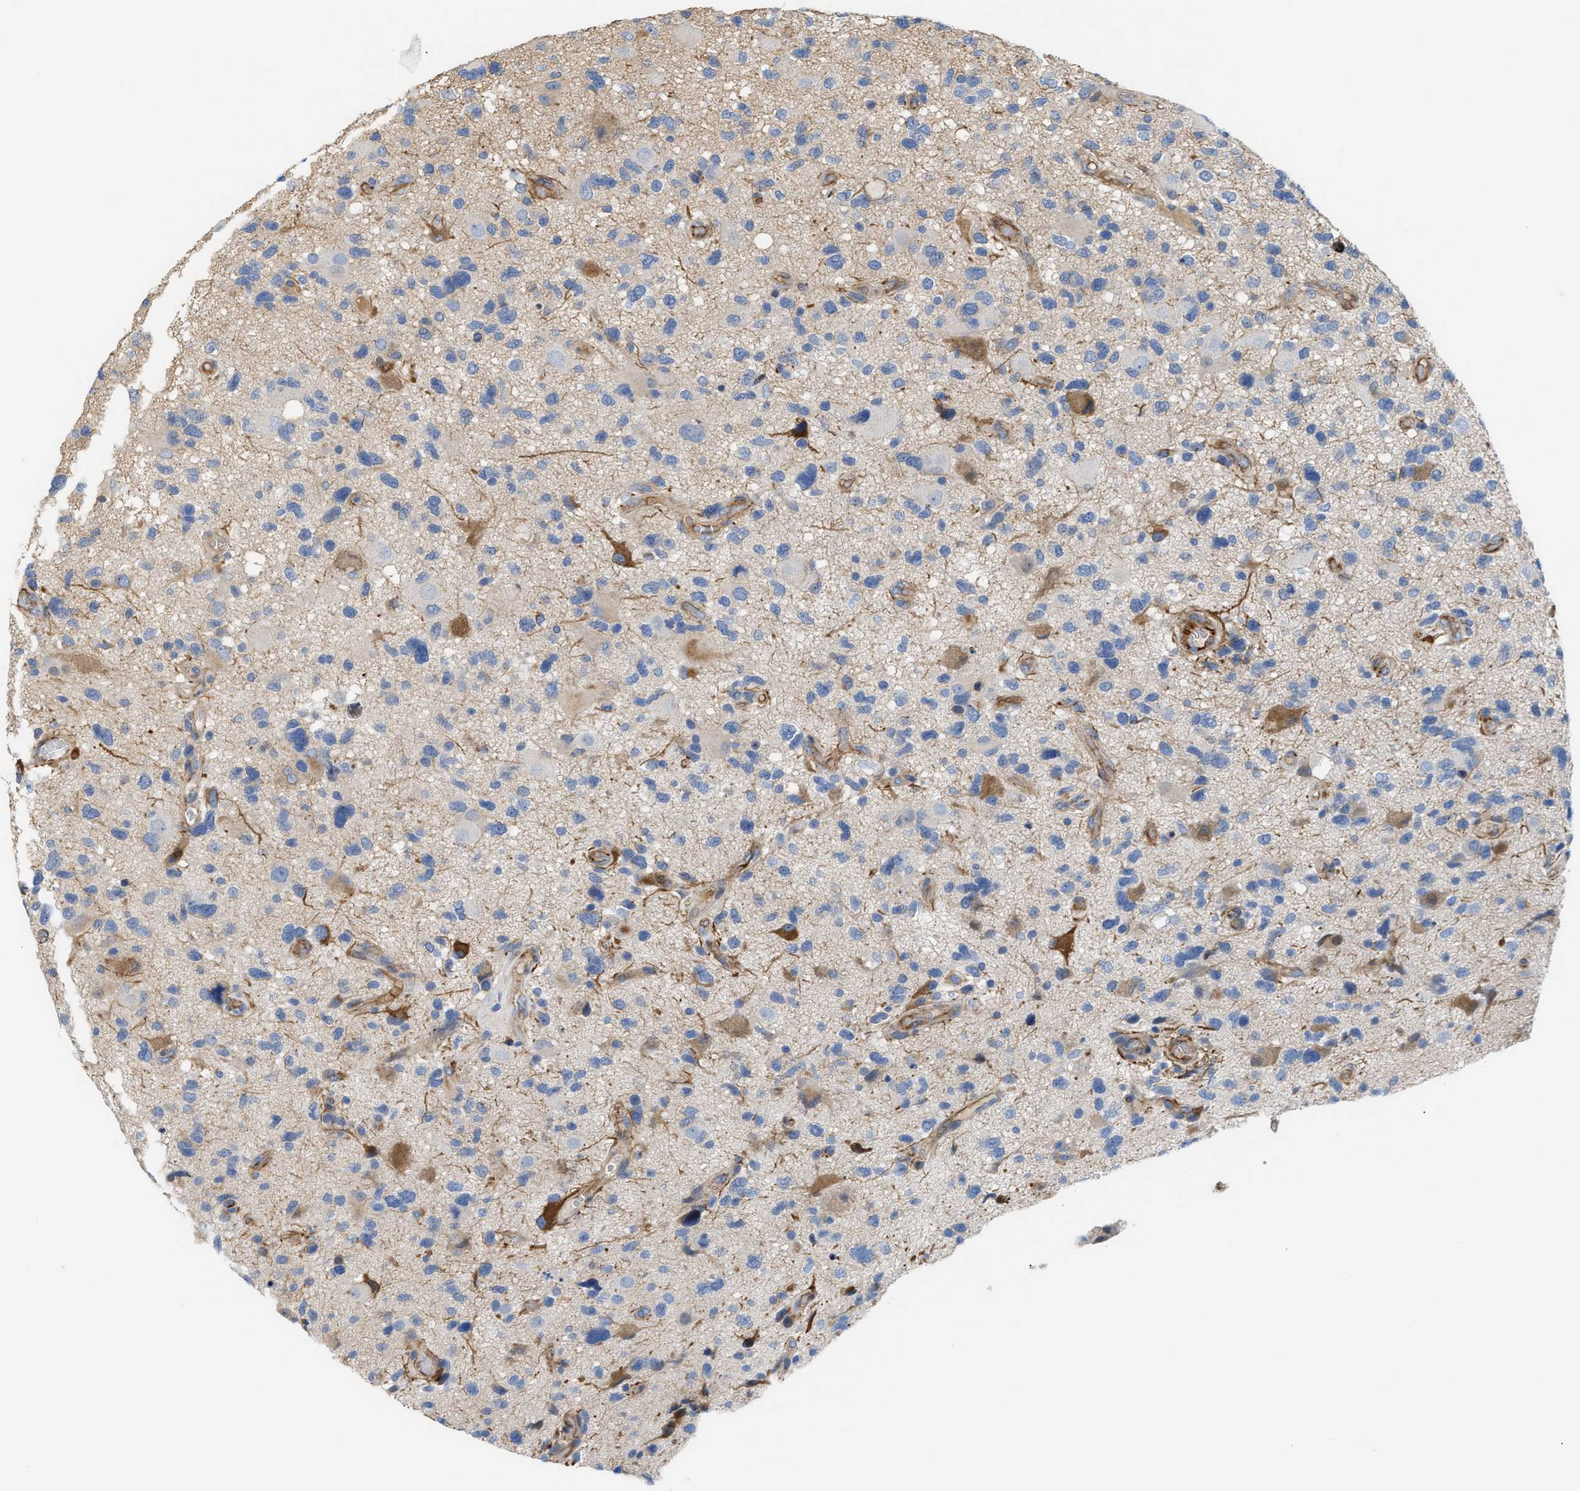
{"staining": {"intensity": "negative", "quantity": "none", "location": "none"}, "tissue": "glioma", "cell_type": "Tumor cells", "image_type": "cancer", "snomed": [{"axis": "morphology", "description": "Glioma, malignant, High grade"}, {"axis": "topography", "description": "Brain"}], "caption": "High-grade glioma (malignant) stained for a protein using immunohistochemistry (IHC) reveals no expression tumor cells.", "gene": "TFPI", "patient": {"sex": "male", "age": 33}}